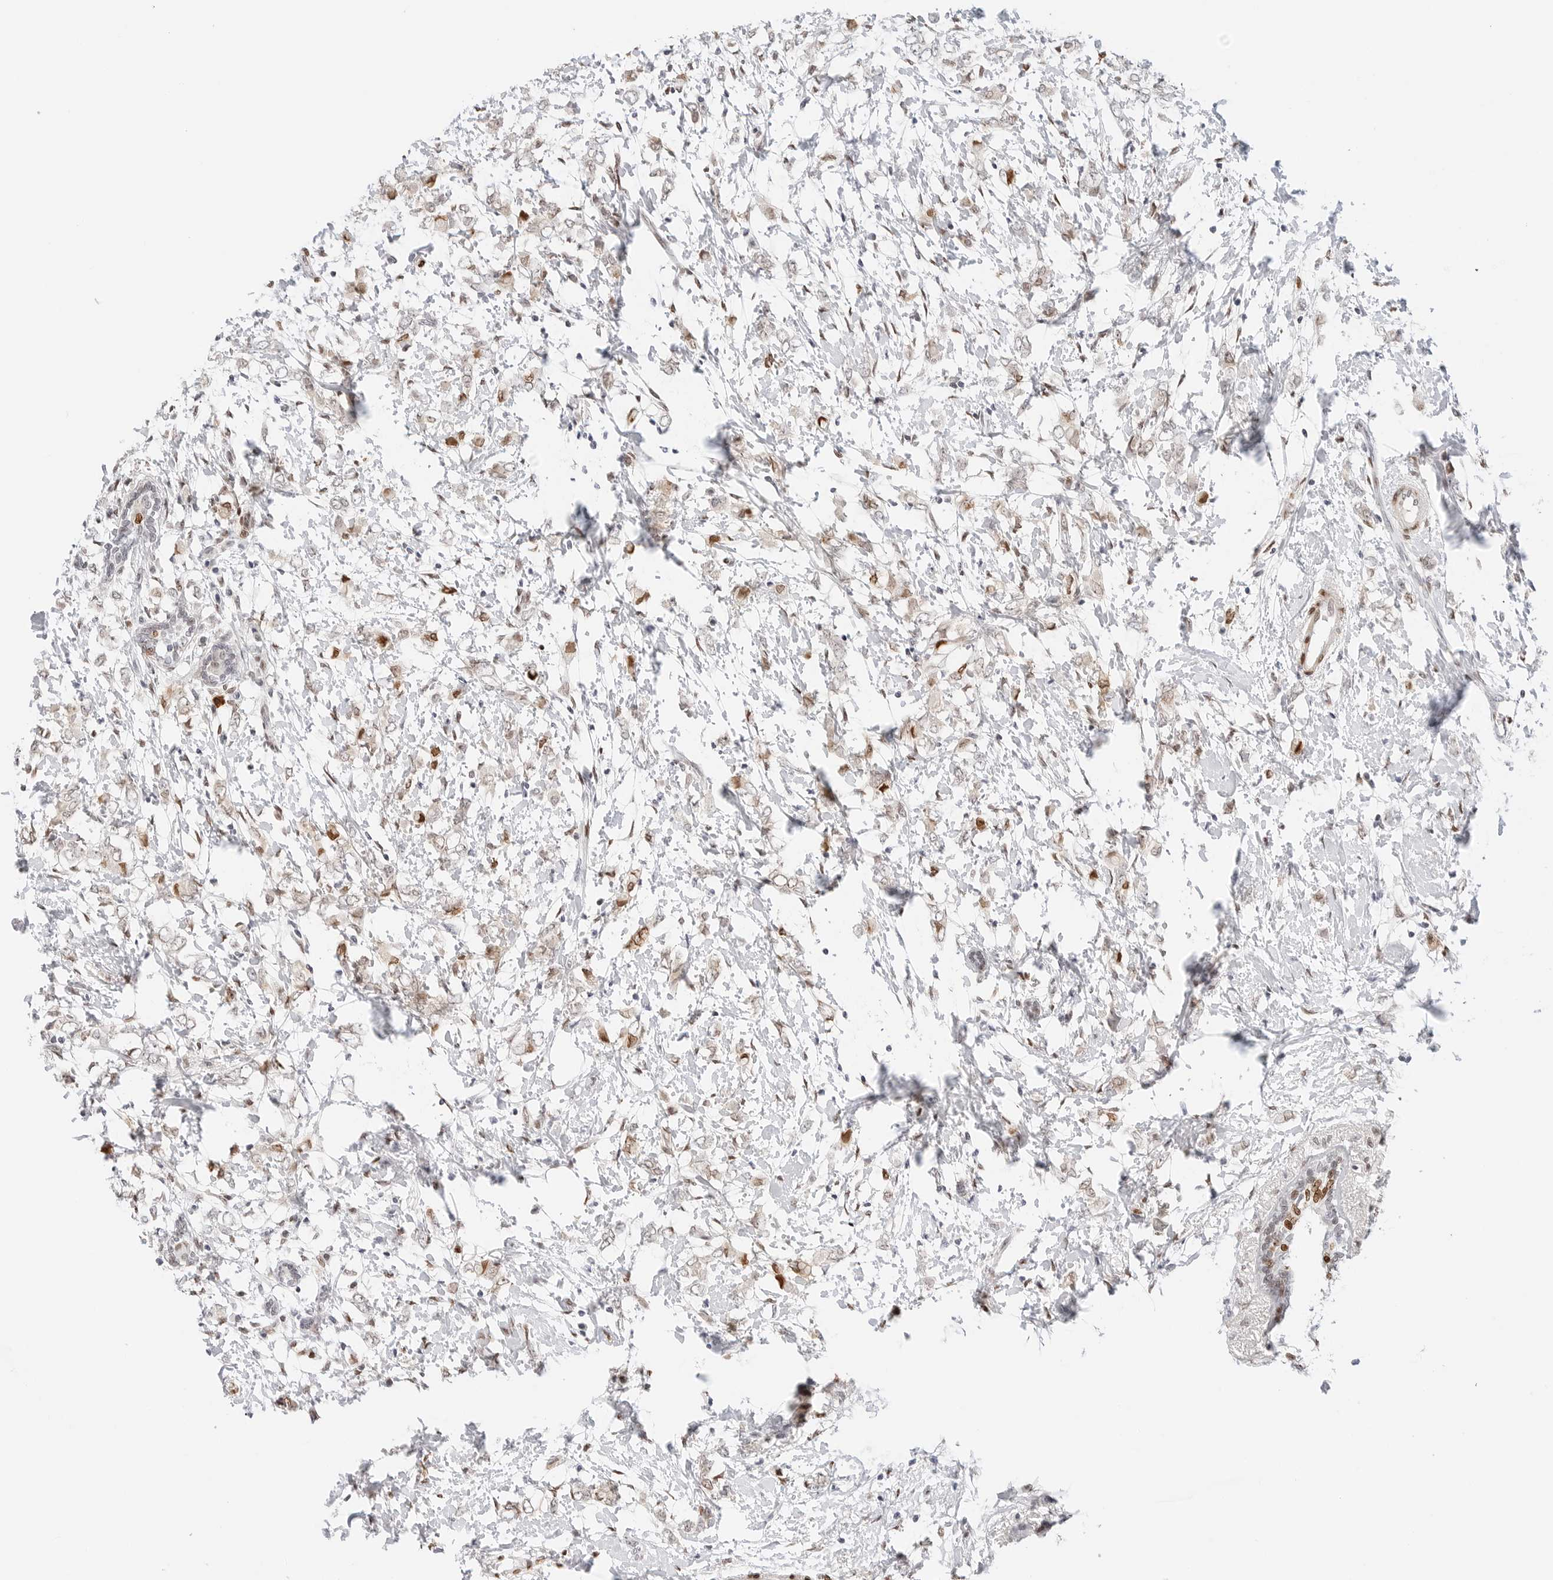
{"staining": {"intensity": "moderate", "quantity": "25%-75%", "location": "nuclear"}, "tissue": "breast cancer", "cell_type": "Tumor cells", "image_type": "cancer", "snomed": [{"axis": "morphology", "description": "Normal tissue, NOS"}, {"axis": "morphology", "description": "Lobular carcinoma"}, {"axis": "topography", "description": "Breast"}], "caption": "Human breast lobular carcinoma stained for a protein (brown) shows moderate nuclear positive expression in approximately 25%-75% of tumor cells.", "gene": "SPIDR", "patient": {"sex": "female", "age": 47}}